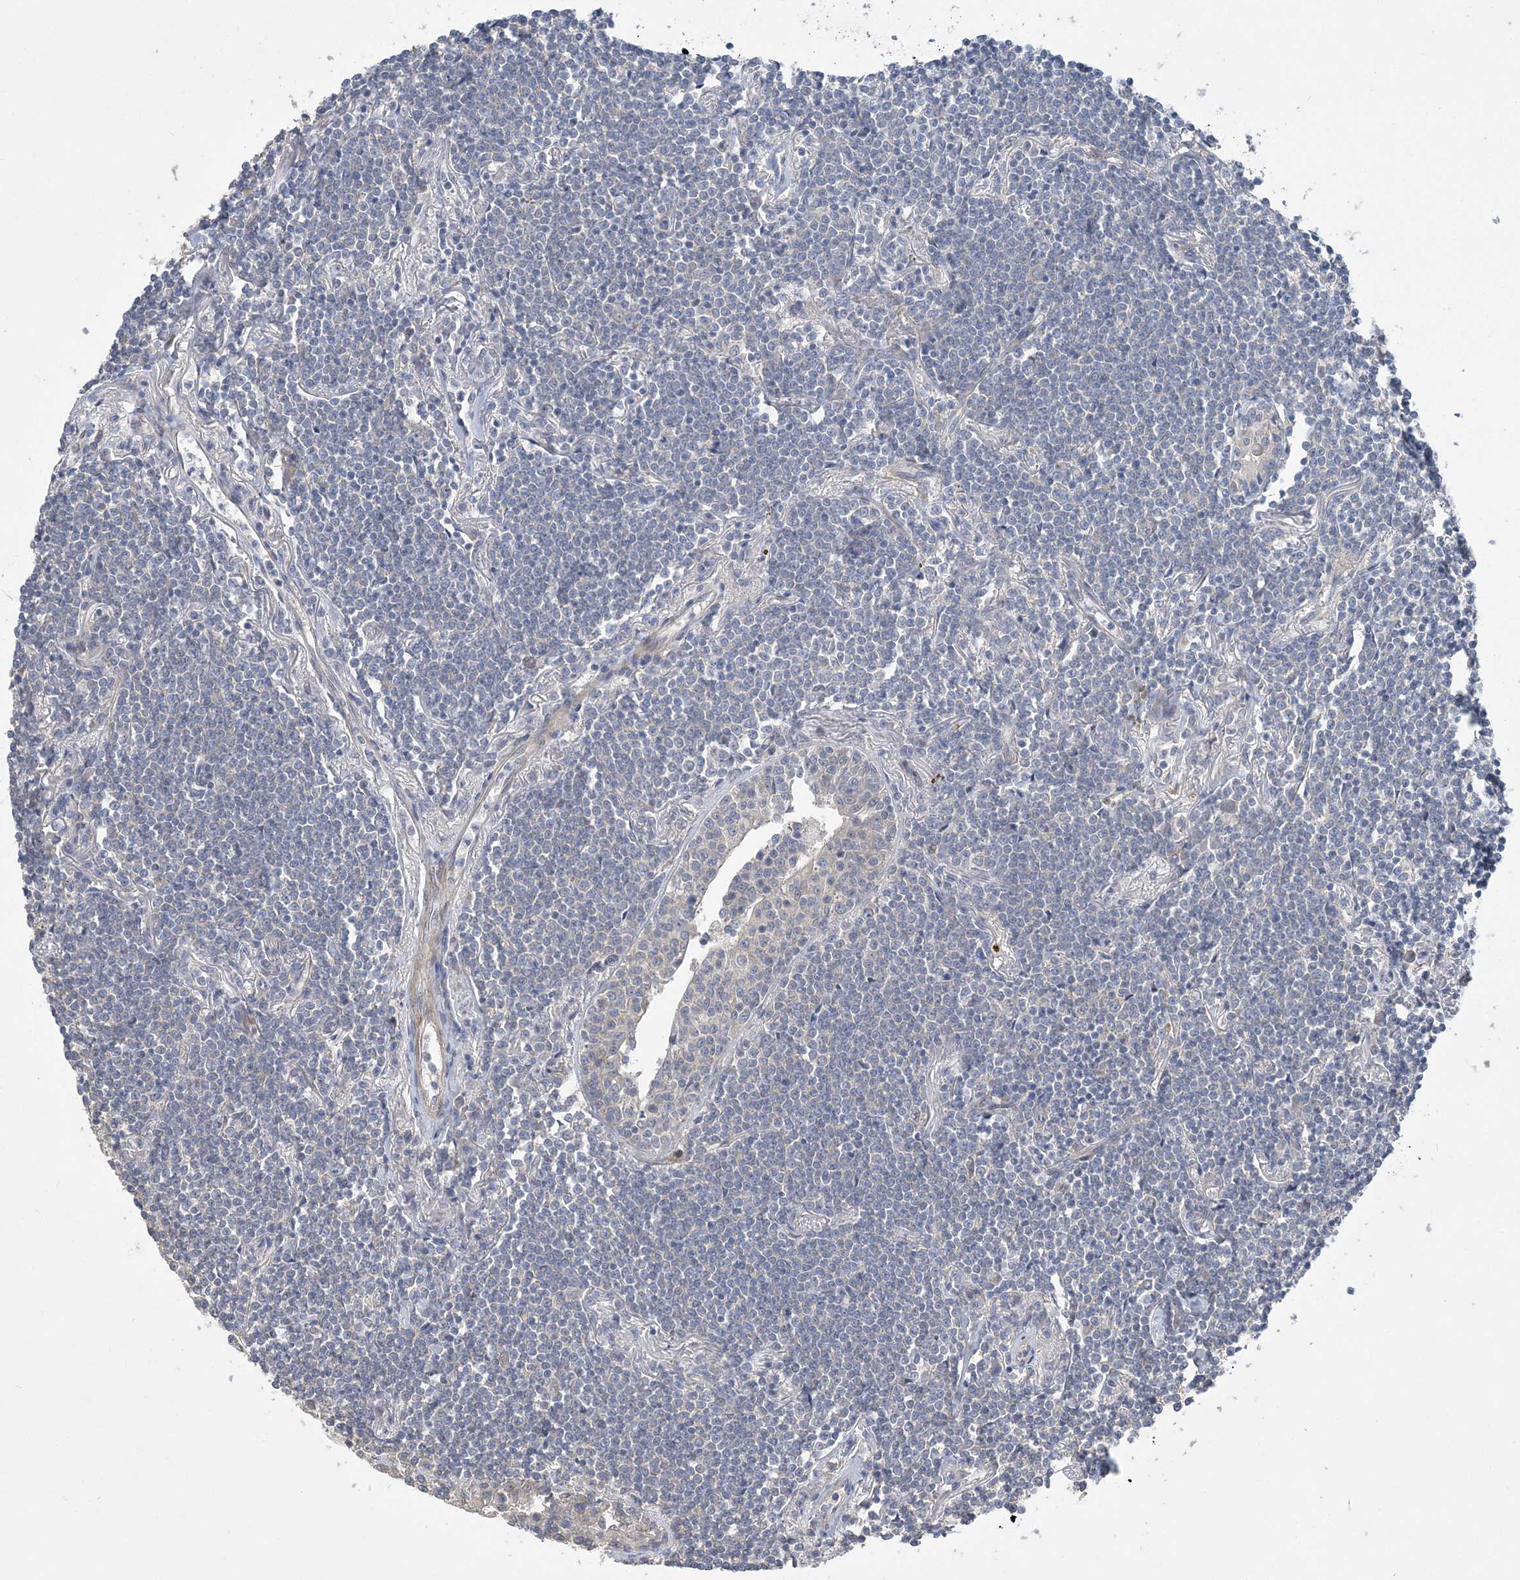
{"staining": {"intensity": "negative", "quantity": "none", "location": "none"}, "tissue": "lymphoma", "cell_type": "Tumor cells", "image_type": "cancer", "snomed": [{"axis": "morphology", "description": "Malignant lymphoma, non-Hodgkin's type, Low grade"}, {"axis": "topography", "description": "Lung"}], "caption": "Protein analysis of lymphoma demonstrates no significant expression in tumor cells. (Brightfield microscopy of DAB (3,3'-diaminobenzidine) IHC at high magnification).", "gene": "MAP4K5", "patient": {"sex": "female", "age": 71}}